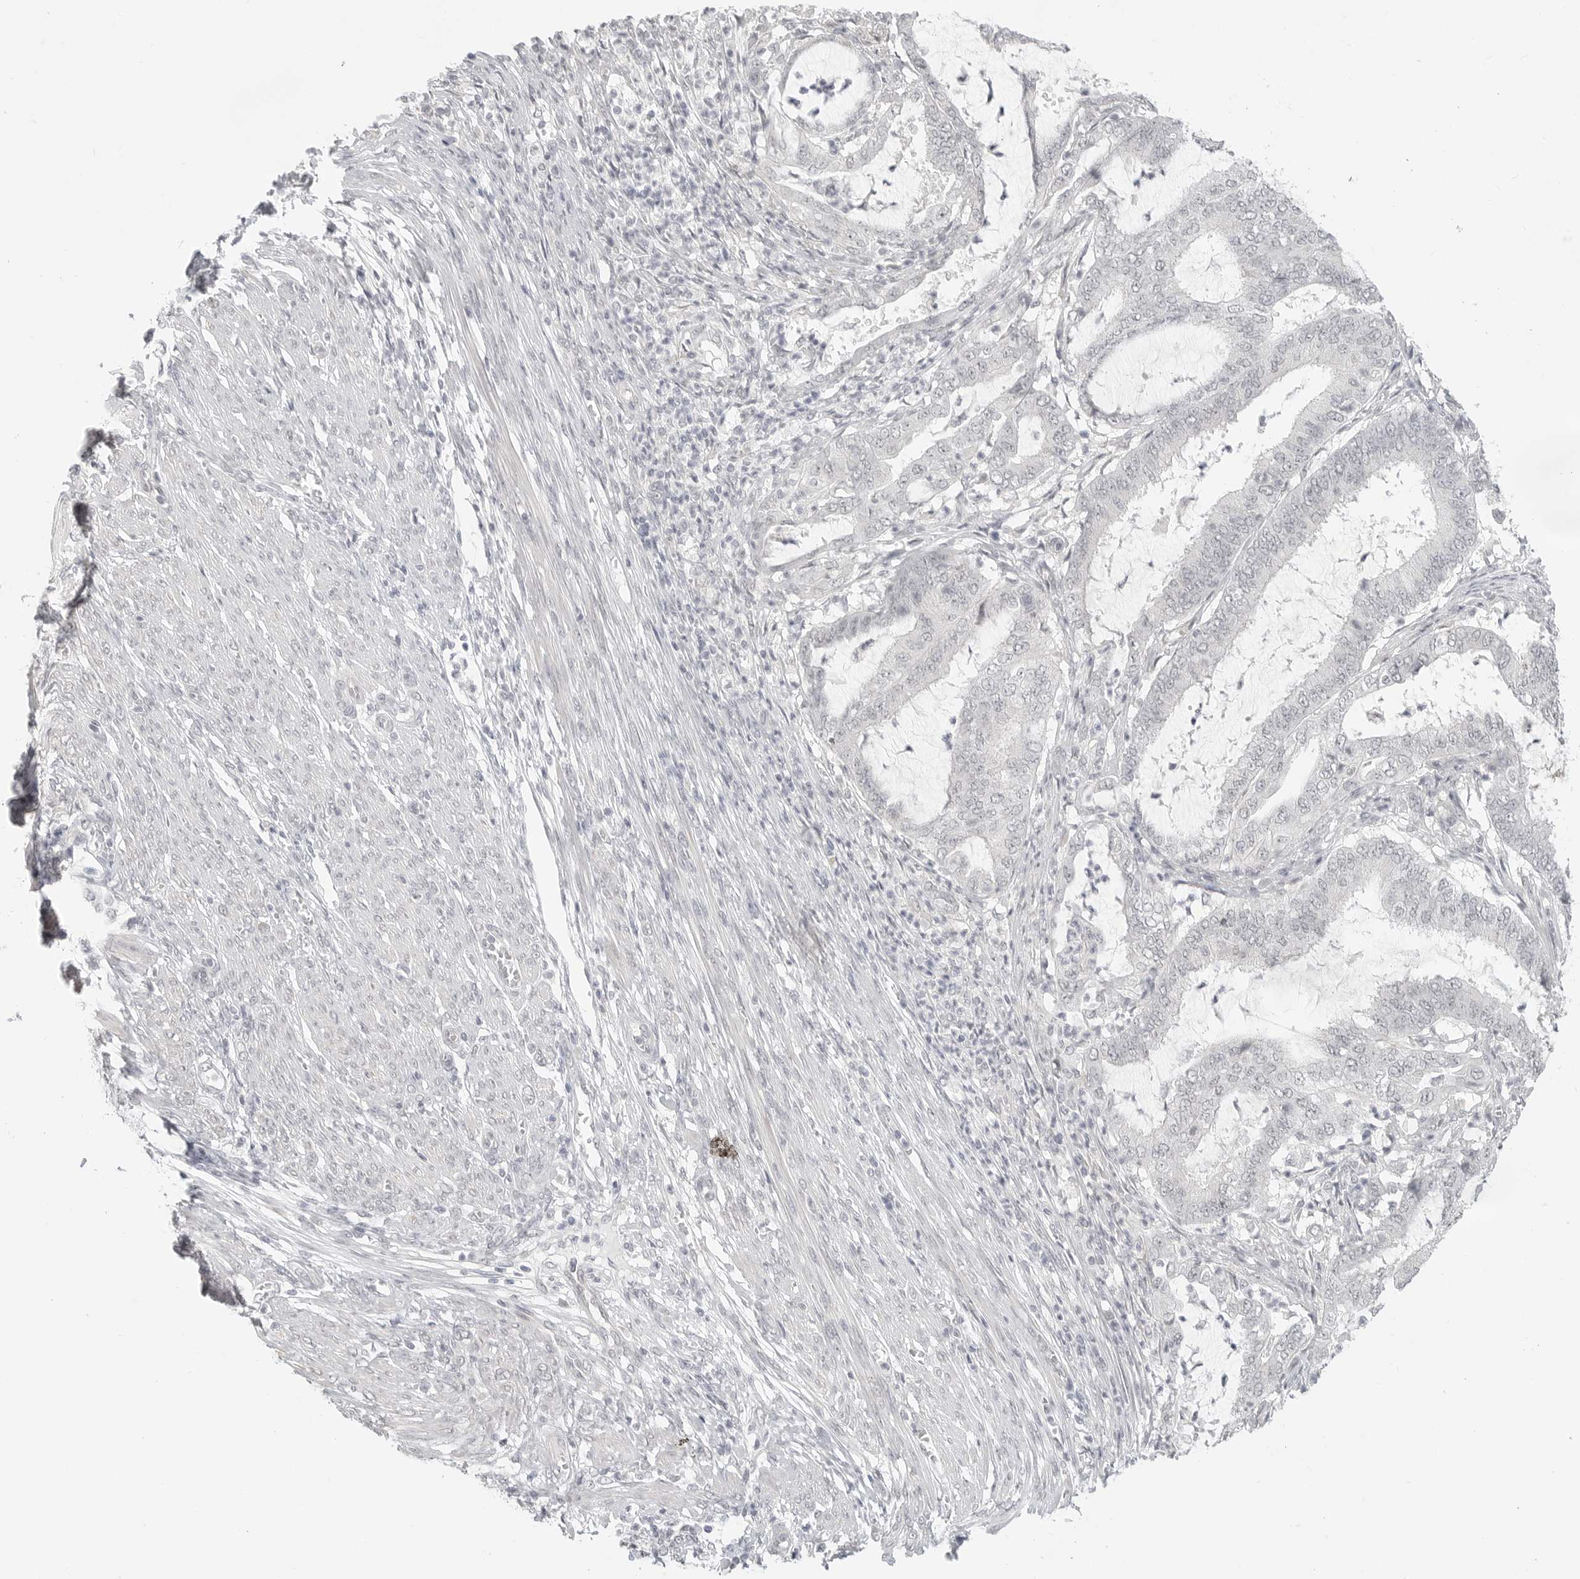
{"staining": {"intensity": "negative", "quantity": "none", "location": "none"}, "tissue": "endometrial cancer", "cell_type": "Tumor cells", "image_type": "cancer", "snomed": [{"axis": "morphology", "description": "Adenocarcinoma, NOS"}, {"axis": "topography", "description": "Endometrium"}], "caption": "Tumor cells are negative for protein expression in human endometrial cancer.", "gene": "KLK11", "patient": {"sex": "female", "age": 51}}